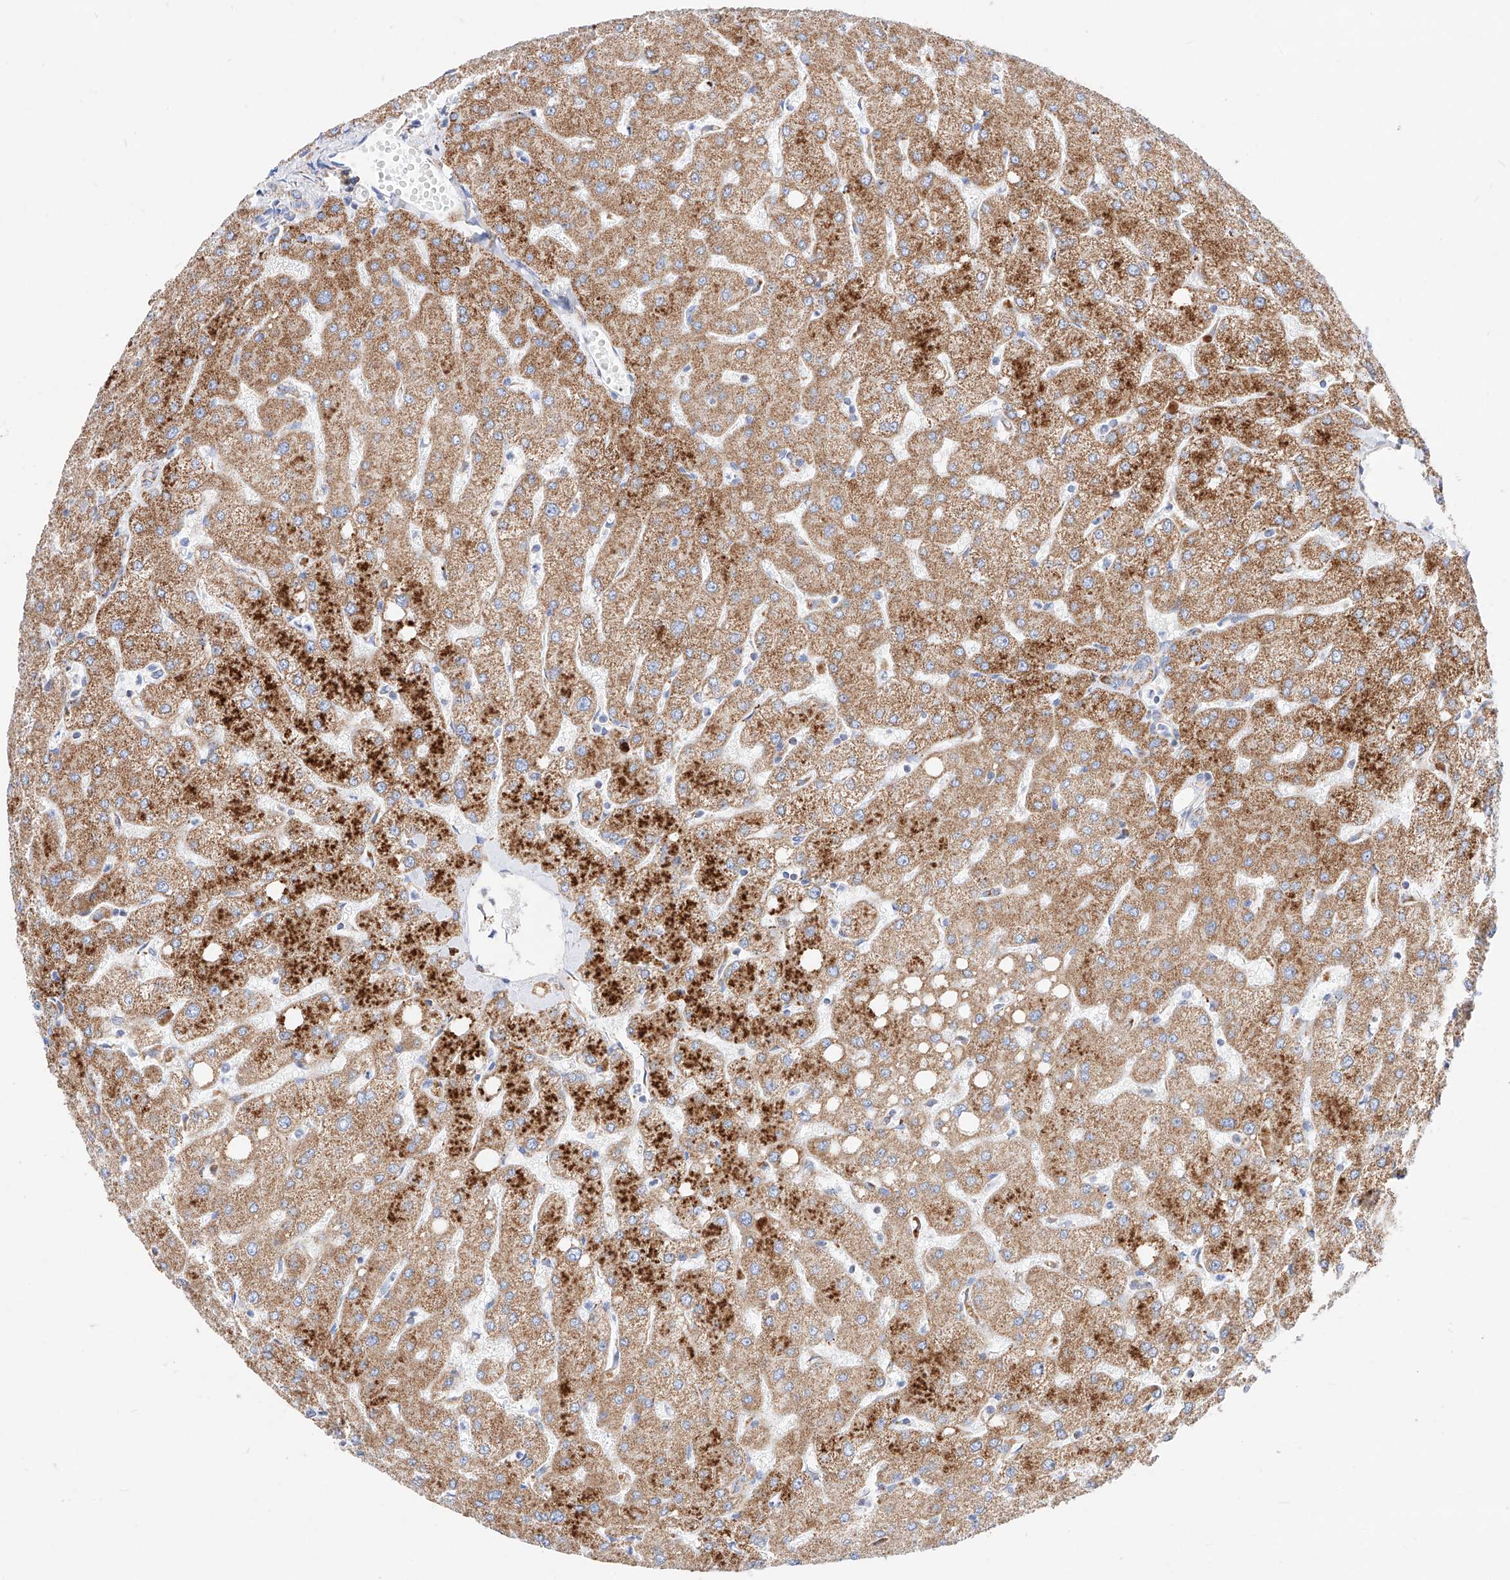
{"staining": {"intensity": "weak", "quantity": "<25%", "location": "cytoplasmic/membranous"}, "tissue": "liver", "cell_type": "Cholangiocytes", "image_type": "normal", "snomed": [{"axis": "morphology", "description": "Normal tissue, NOS"}, {"axis": "topography", "description": "Liver"}], "caption": "IHC of normal liver reveals no staining in cholangiocytes.", "gene": "C6orf62", "patient": {"sex": "female", "age": 54}}